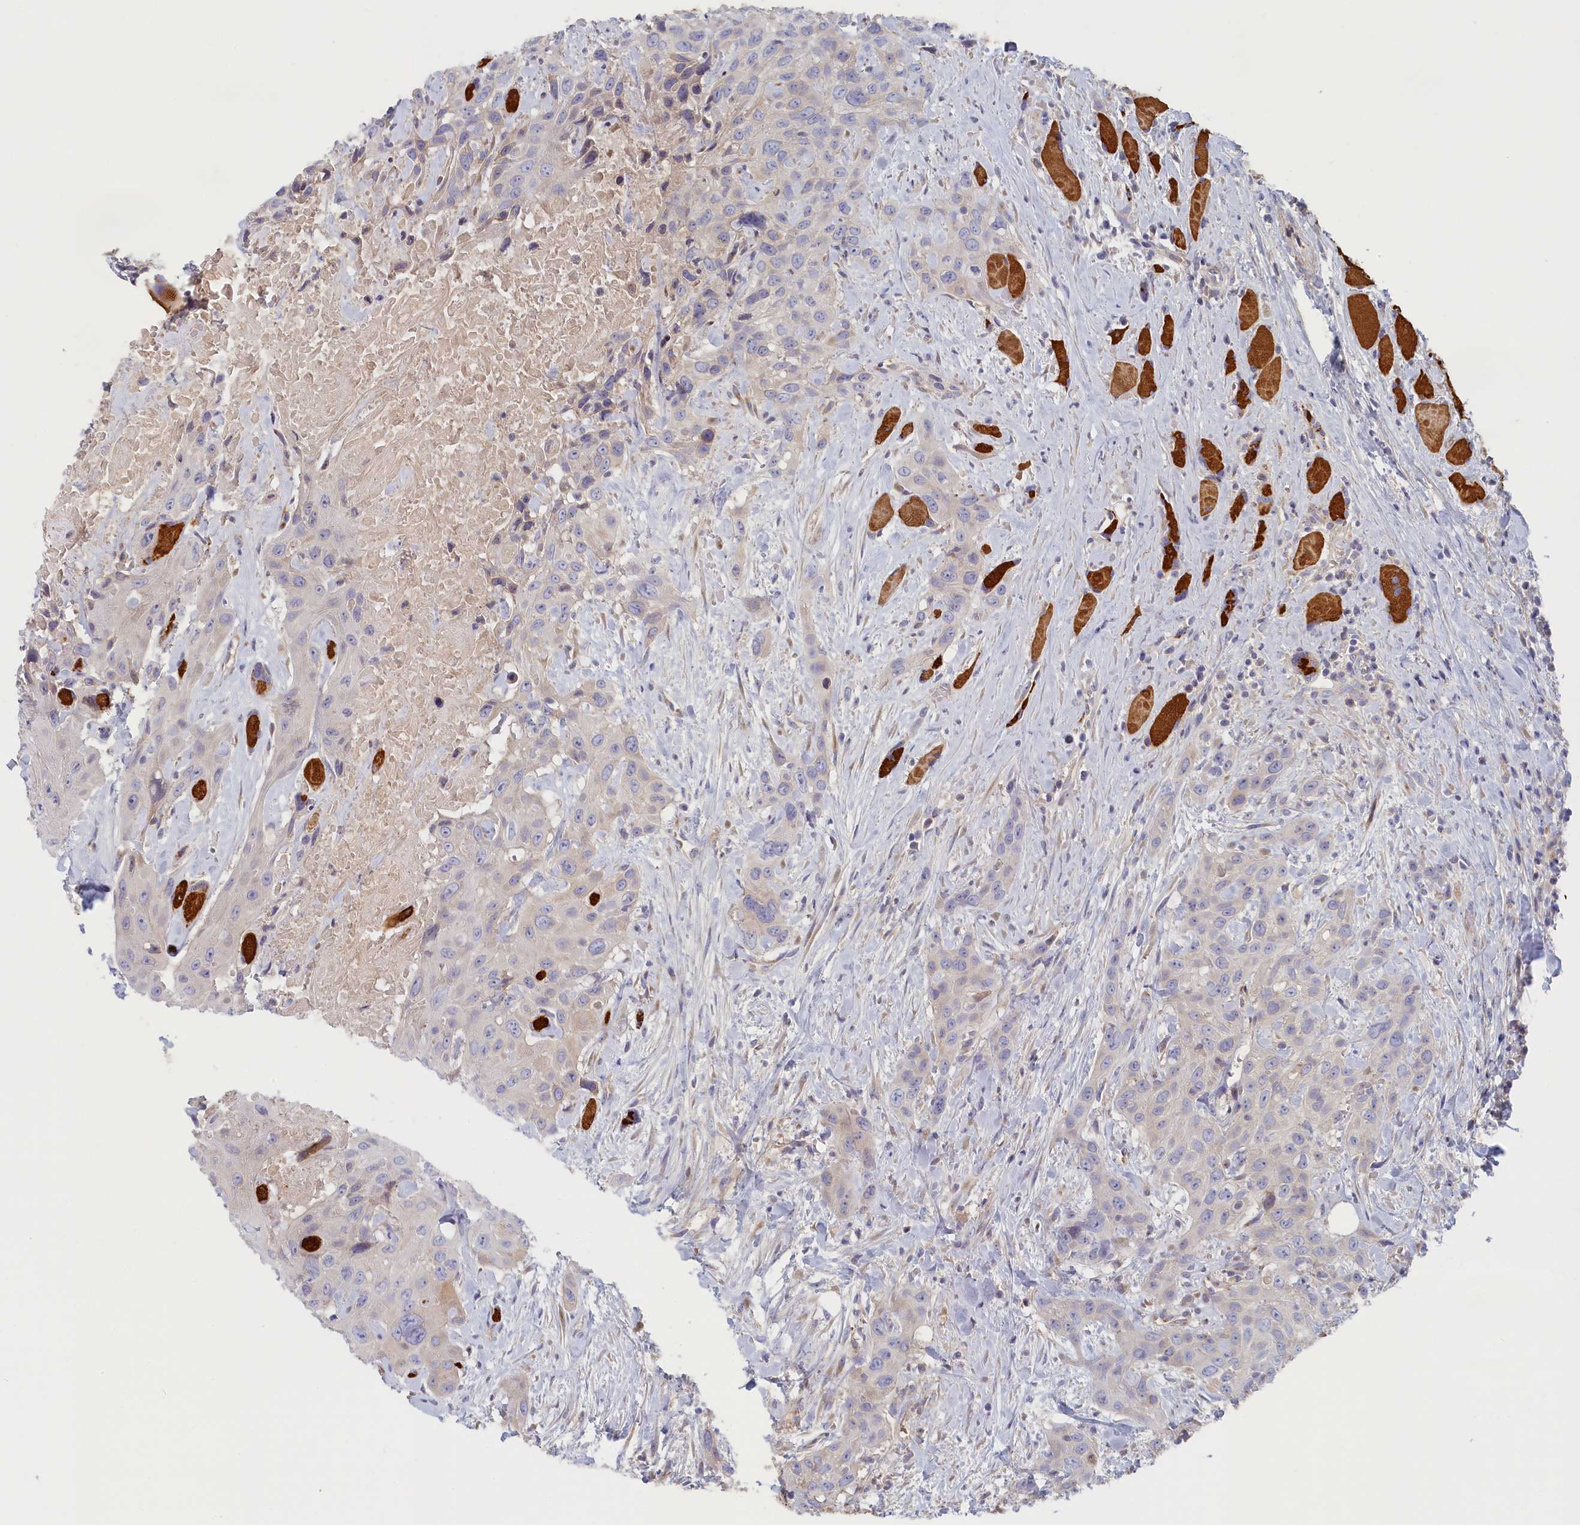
{"staining": {"intensity": "negative", "quantity": "none", "location": "none"}, "tissue": "head and neck cancer", "cell_type": "Tumor cells", "image_type": "cancer", "snomed": [{"axis": "morphology", "description": "Squamous cell carcinoma, NOS"}, {"axis": "topography", "description": "Head-Neck"}], "caption": "This micrograph is of squamous cell carcinoma (head and neck) stained with immunohistochemistry (IHC) to label a protein in brown with the nuclei are counter-stained blue. There is no expression in tumor cells.", "gene": "STX16", "patient": {"sex": "male", "age": 81}}